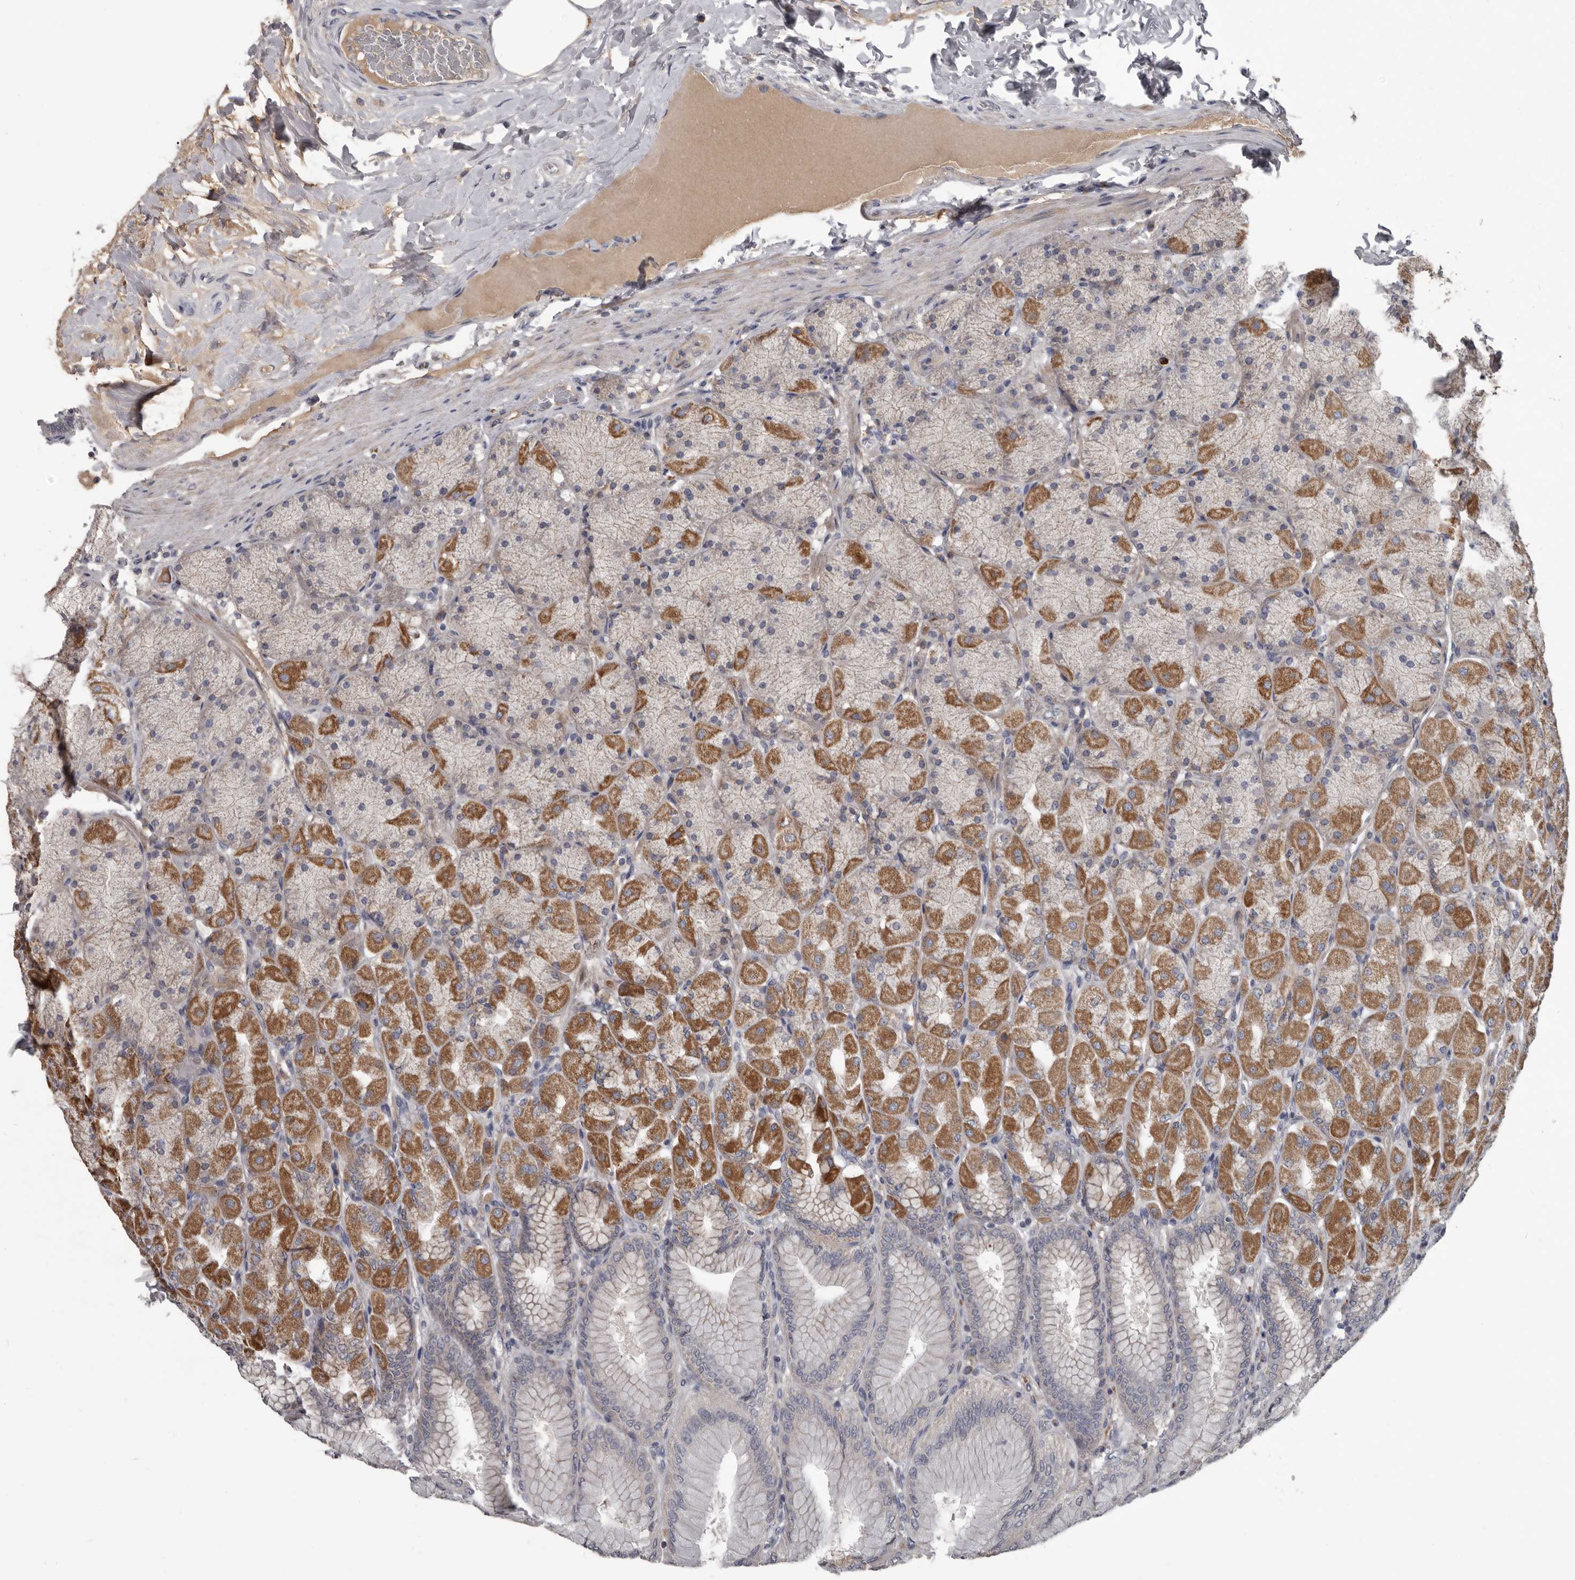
{"staining": {"intensity": "moderate", "quantity": "25%-75%", "location": "cytoplasmic/membranous"}, "tissue": "stomach", "cell_type": "Glandular cells", "image_type": "normal", "snomed": [{"axis": "morphology", "description": "Normal tissue, NOS"}, {"axis": "topography", "description": "Stomach, upper"}], "caption": "Immunohistochemistry of benign human stomach reveals medium levels of moderate cytoplasmic/membranous expression in approximately 25%-75% of glandular cells. Using DAB (3,3'-diaminobenzidine) (brown) and hematoxylin (blue) stains, captured at high magnification using brightfield microscopy.", "gene": "ALDH5A1", "patient": {"sex": "female", "age": 56}}